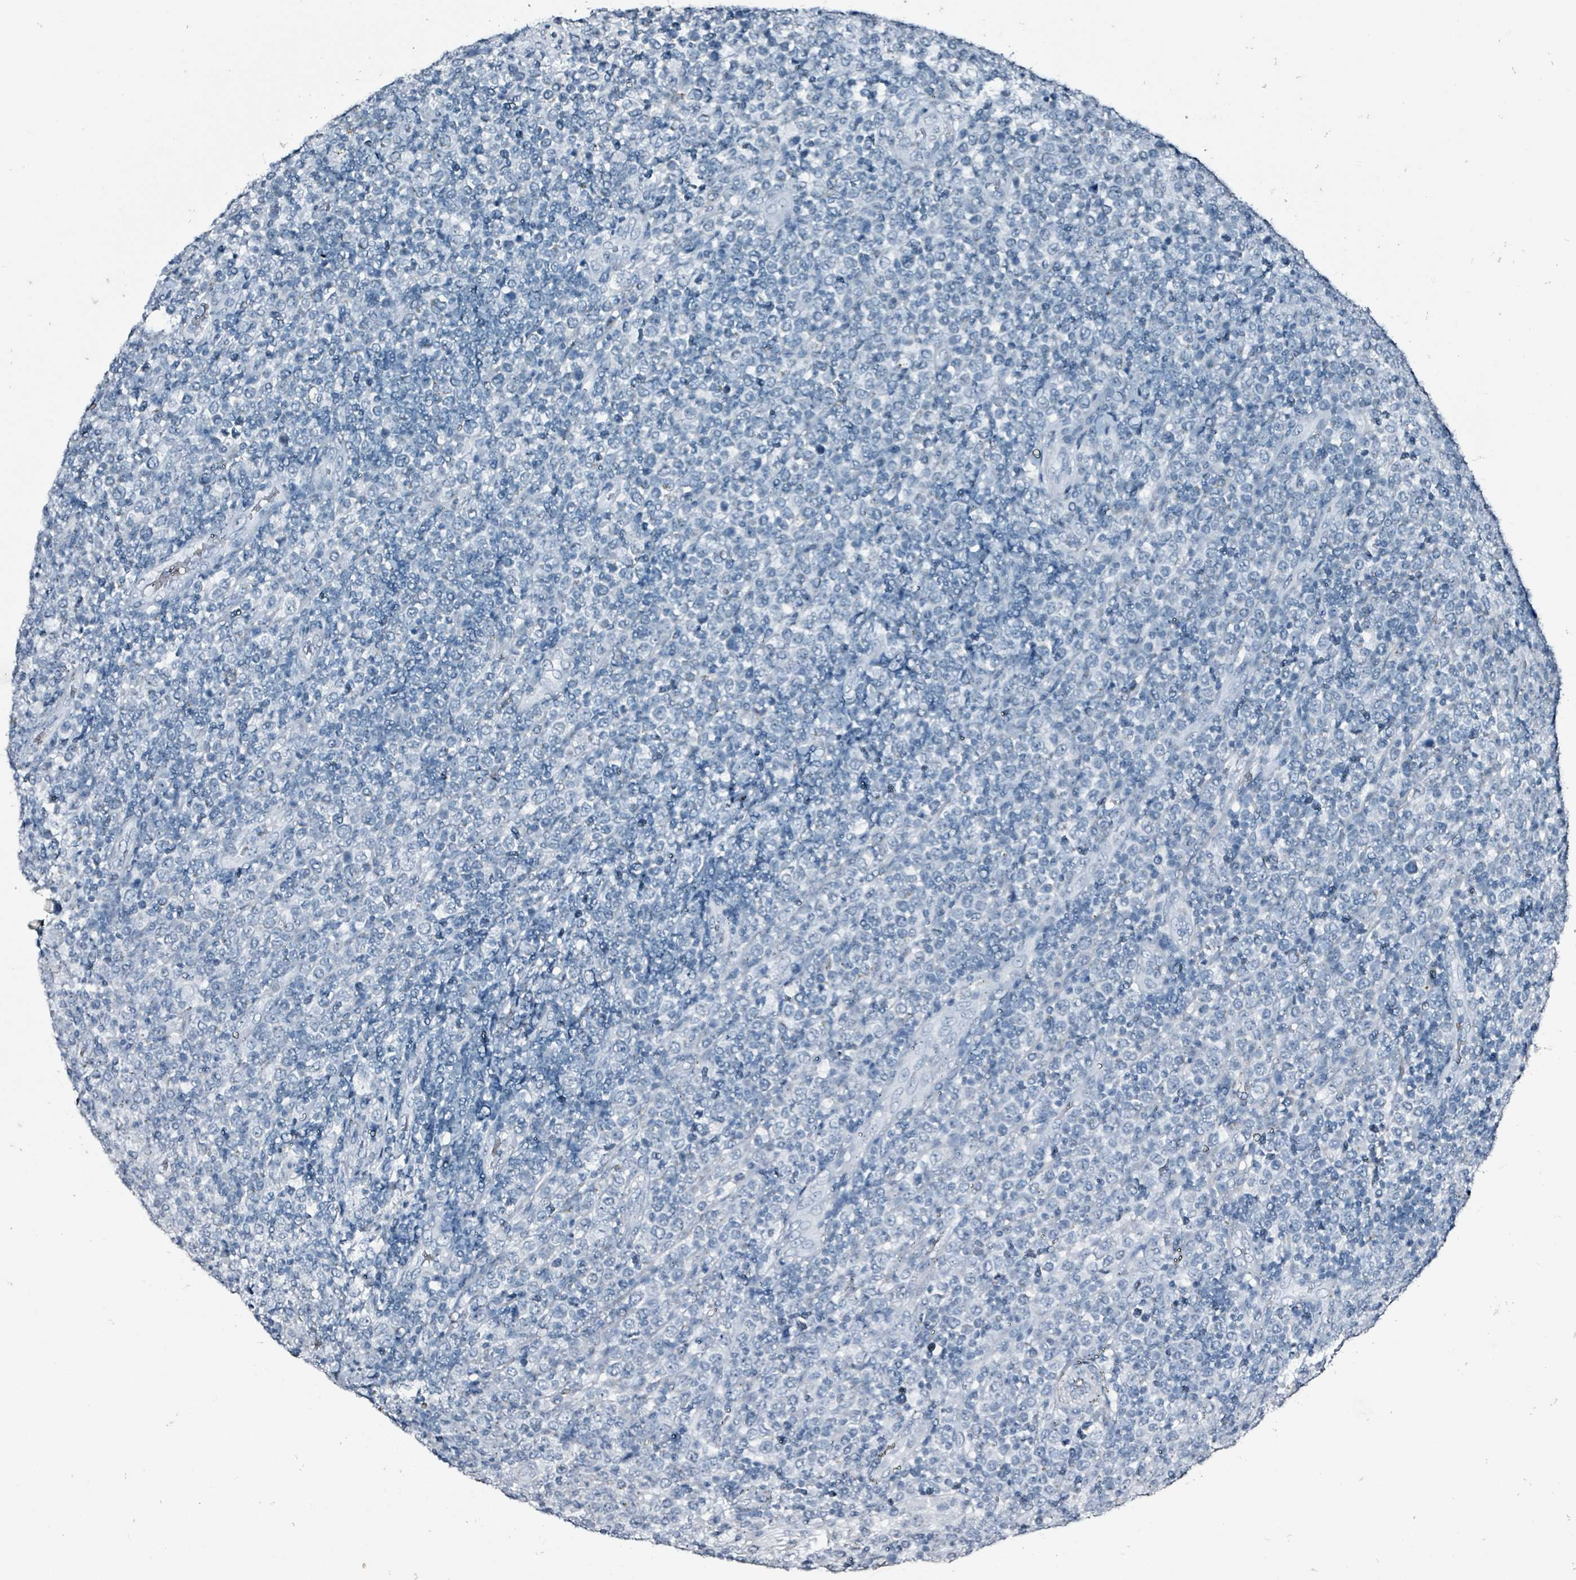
{"staining": {"intensity": "negative", "quantity": "none", "location": "none"}, "tissue": "lymphoma", "cell_type": "Tumor cells", "image_type": "cancer", "snomed": [{"axis": "morphology", "description": "Malignant lymphoma, non-Hodgkin's type, High grade"}, {"axis": "topography", "description": "Soft tissue"}], "caption": "The immunohistochemistry photomicrograph has no significant positivity in tumor cells of malignant lymphoma, non-Hodgkin's type (high-grade) tissue. The staining is performed using DAB (3,3'-diaminobenzidine) brown chromogen with nuclei counter-stained in using hematoxylin.", "gene": "CA9", "patient": {"sex": "female", "age": 56}}